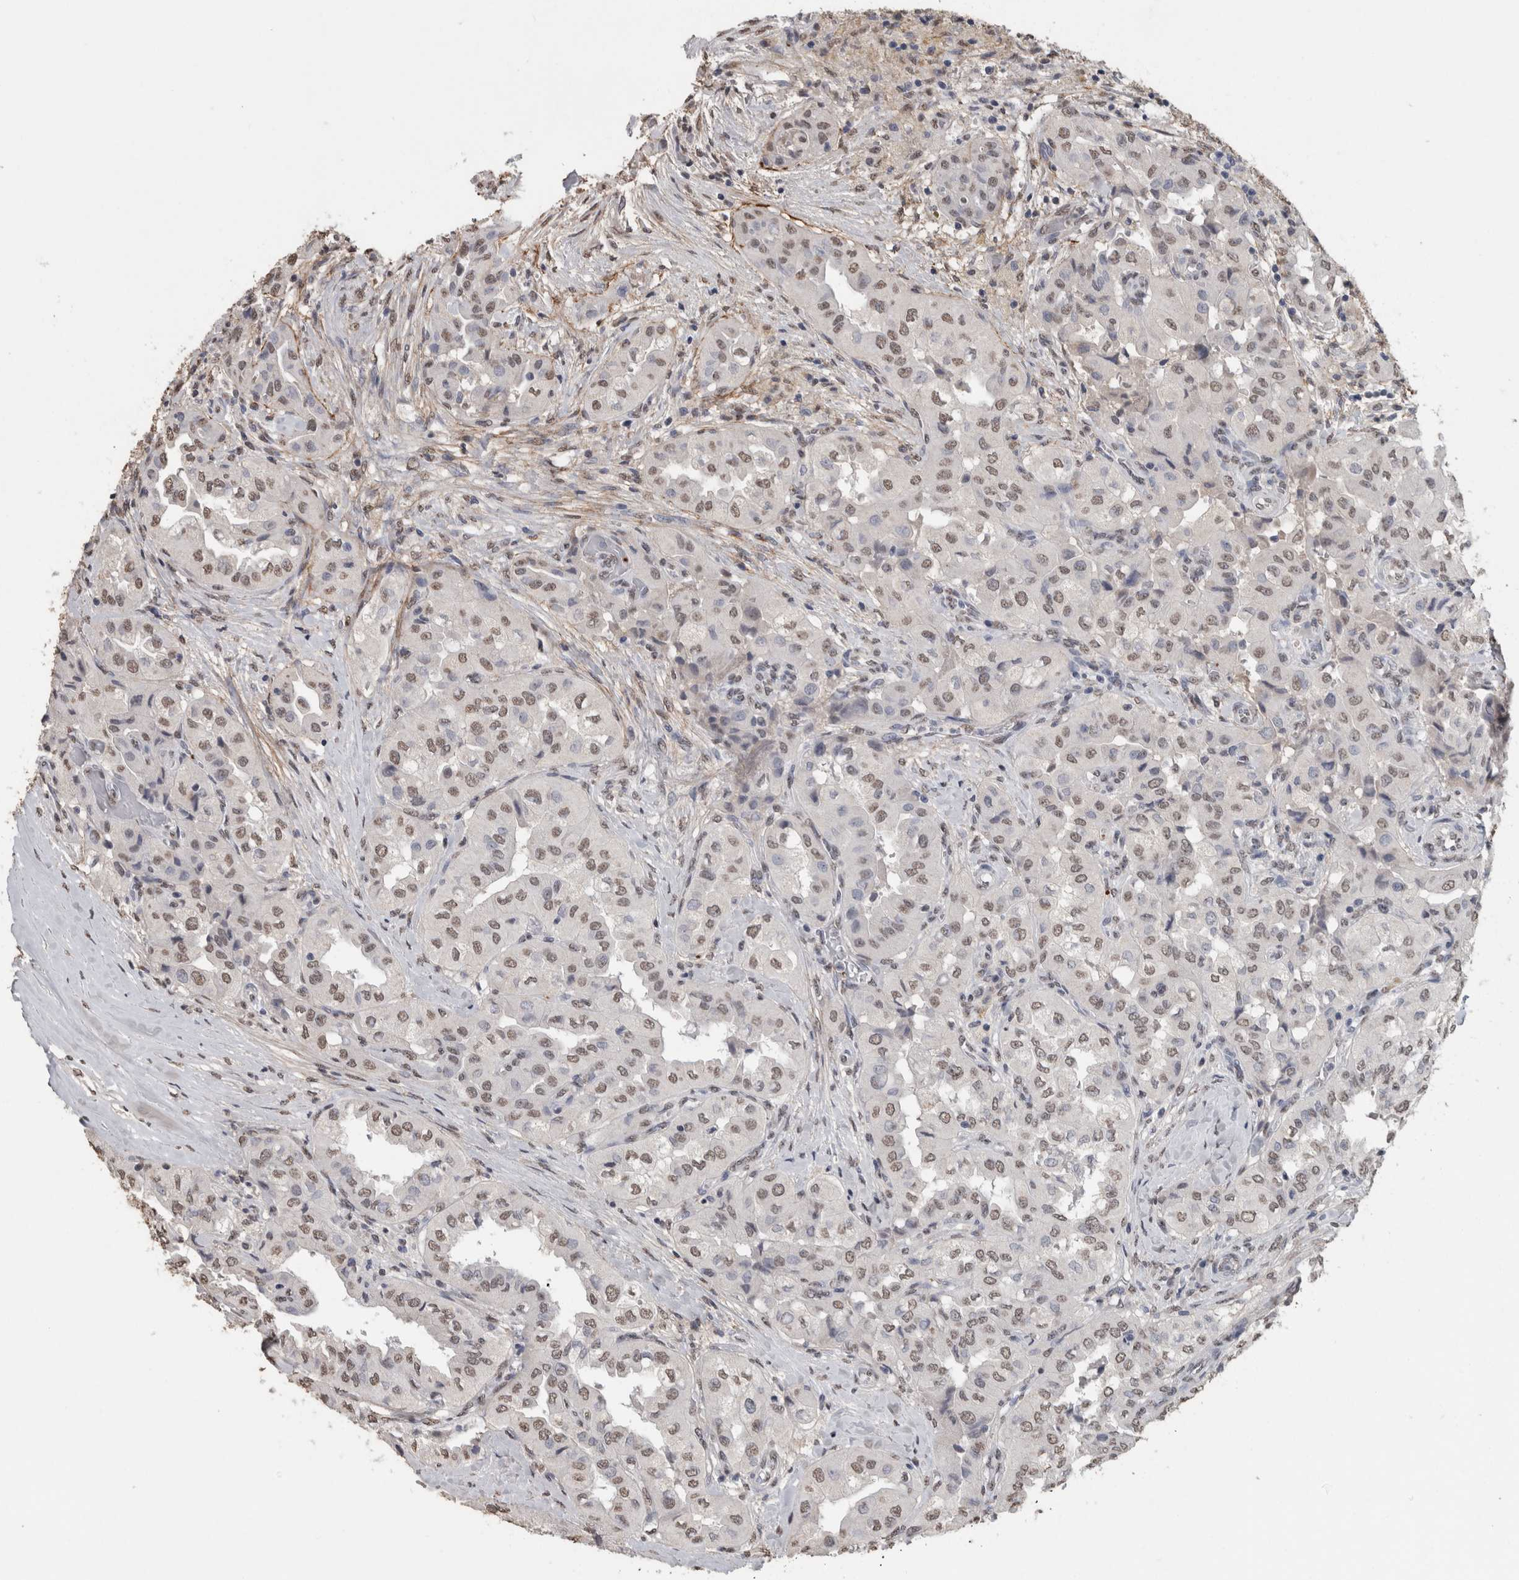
{"staining": {"intensity": "weak", "quantity": ">75%", "location": "nuclear"}, "tissue": "thyroid cancer", "cell_type": "Tumor cells", "image_type": "cancer", "snomed": [{"axis": "morphology", "description": "Papillary adenocarcinoma, NOS"}, {"axis": "topography", "description": "Thyroid gland"}], "caption": "A micrograph of human papillary adenocarcinoma (thyroid) stained for a protein reveals weak nuclear brown staining in tumor cells.", "gene": "LTBP1", "patient": {"sex": "female", "age": 59}}